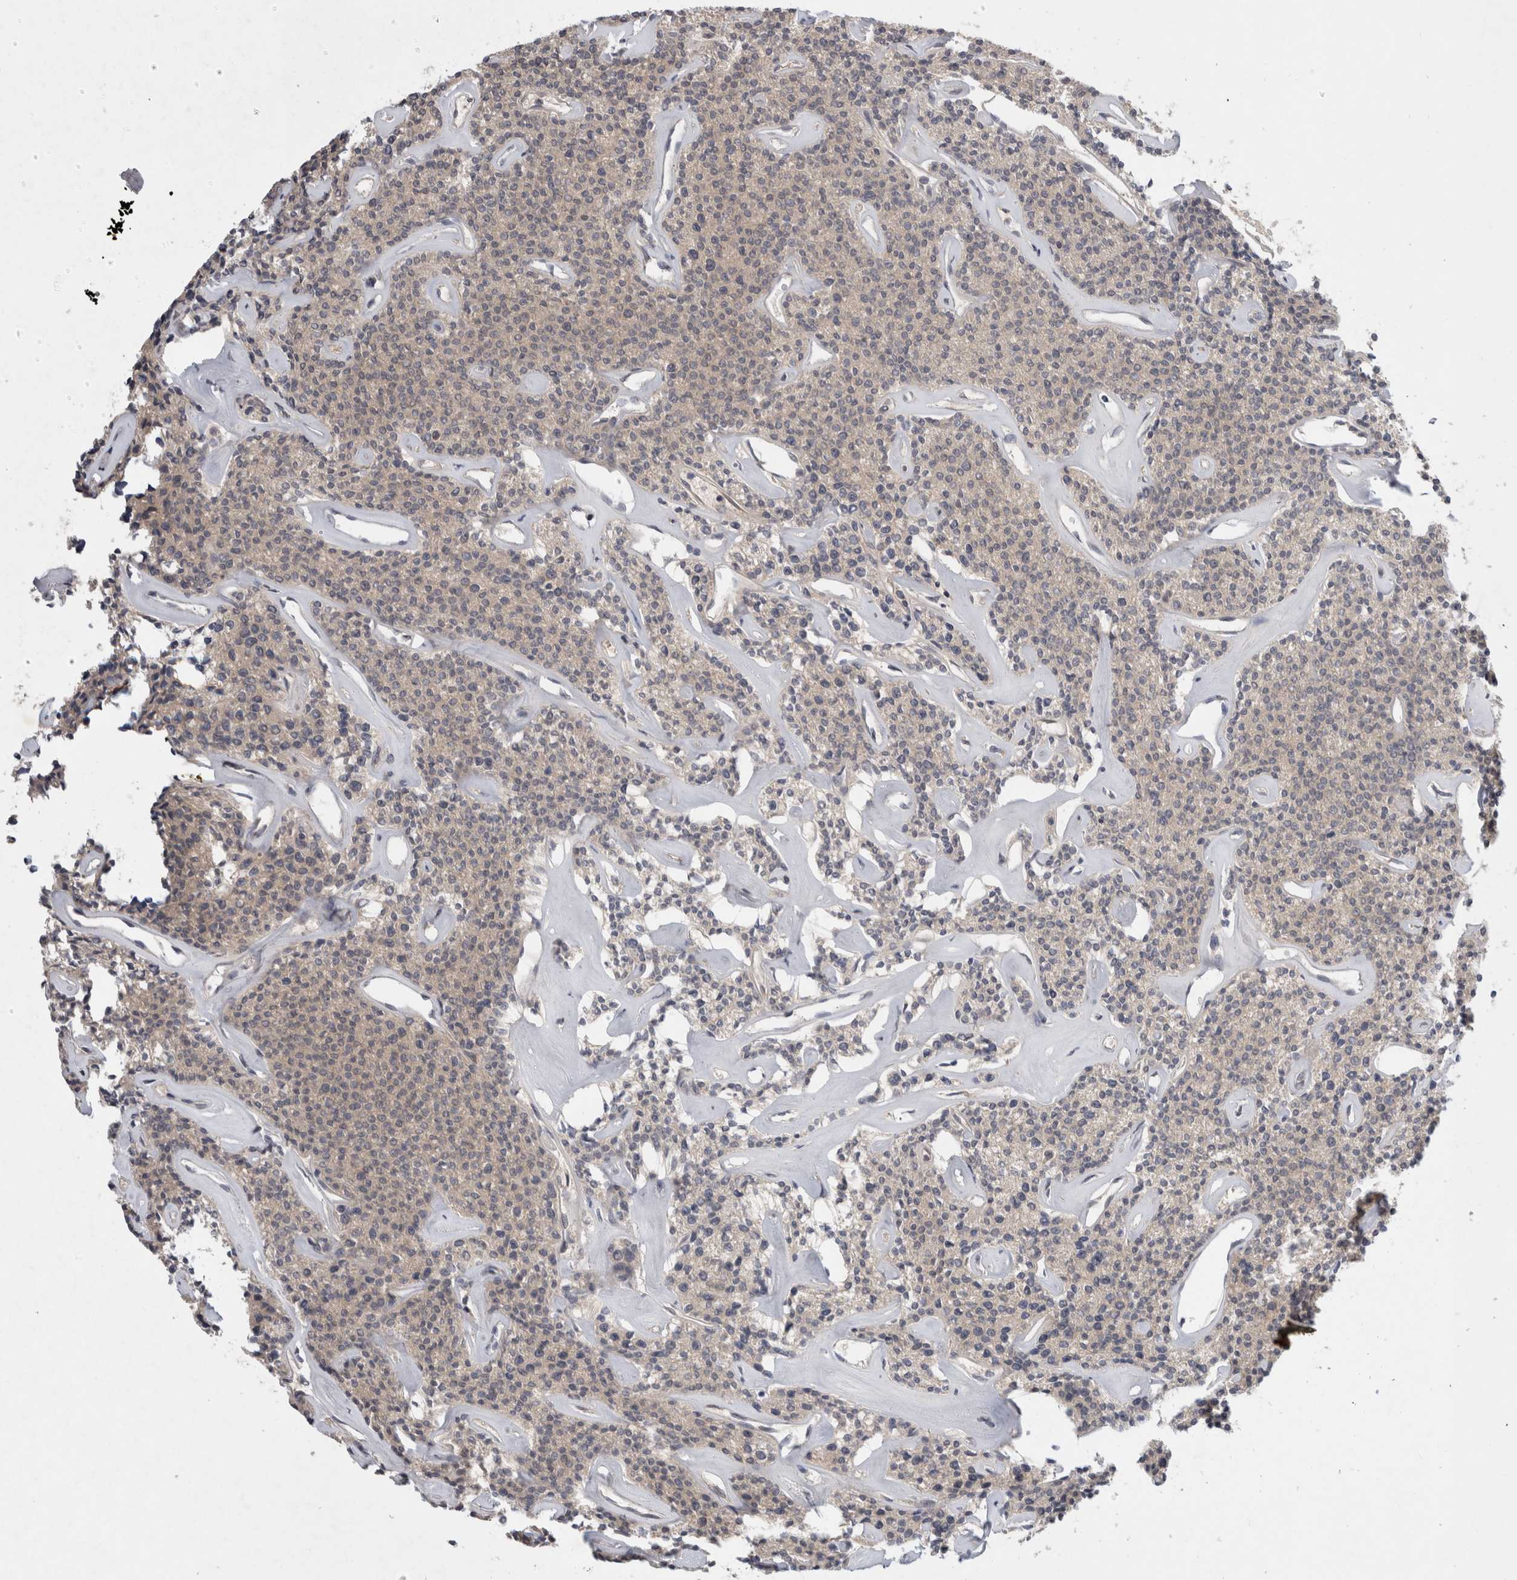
{"staining": {"intensity": "weak", "quantity": "25%-75%", "location": "cytoplasmic/membranous"}, "tissue": "parathyroid gland", "cell_type": "Glandular cells", "image_type": "normal", "snomed": [{"axis": "morphology", "description": "Normal tissue, NOS"}, {"axis": "topography", "description": "Parathyroid gland"}], "caption": "Human parathyroid gland stained for a protein (brown) demonstrates weak cytoplasmic/membranous positive expression in approximately 25%-75% of glandular cells.", "gene": "AASDHPPT", "patient": {"sex": "male", "age": 46}}